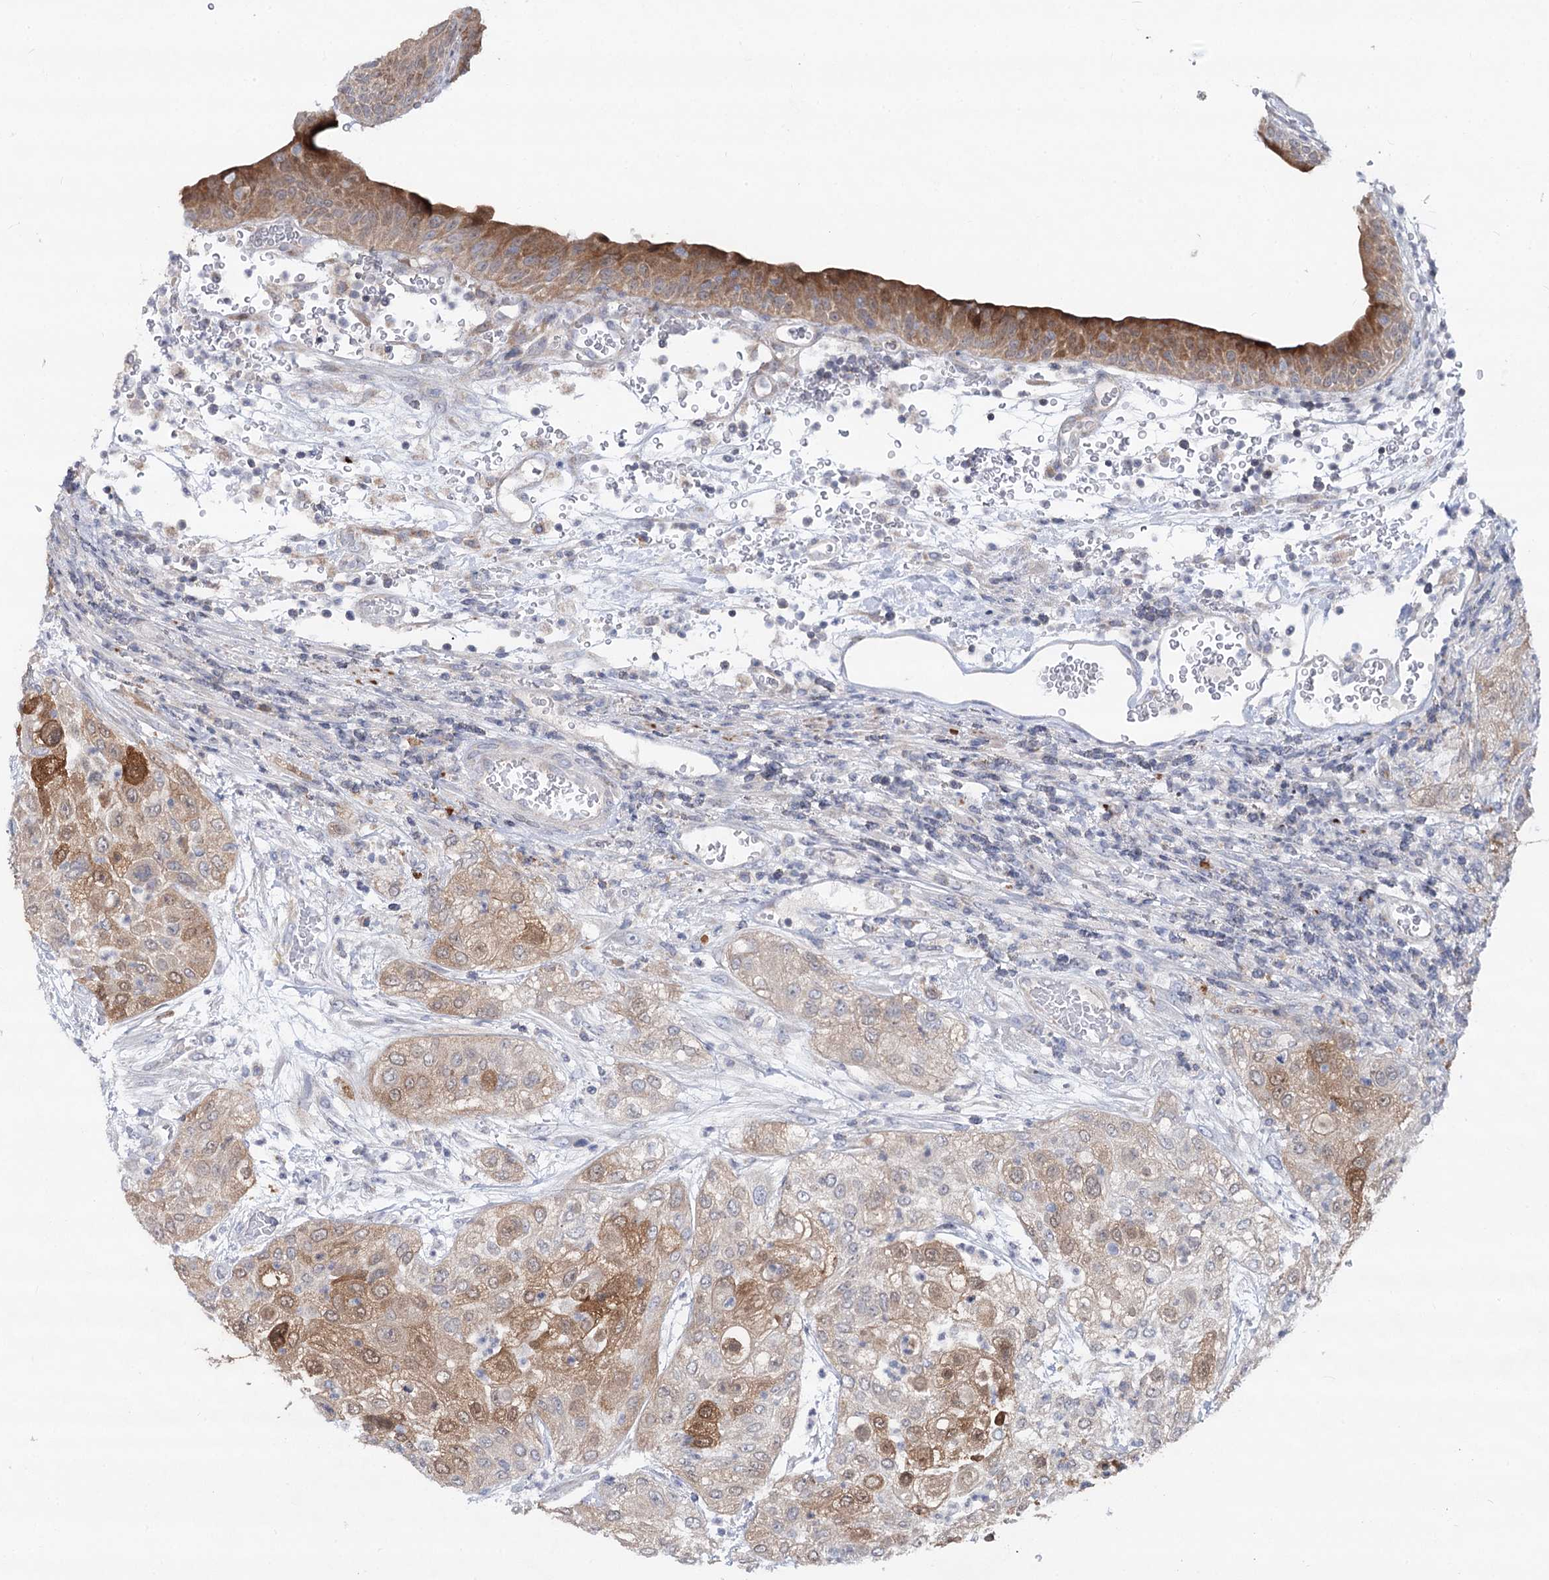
{"staining": {"intensity": "moderate", "quantity": ">75%", "location": "cytoplasmic/membranous"}, "tissue": "urothelial cancer", "cell_type": "Tumor cells", "image_type": "cancer", "snomed": [{"axis": "morphology", "description": "Urothelial carcinoma, High grade"}, {"axis": "topography", "description": "Urinary bladder"}], "caption": "Immunohistochemistry (DAB) staining of urothelial carcinoma (high-grade) shows moderate cytoplasmic/membranous protein expression in about >75% of tumor cells.", "gene": "PTGR1", "patient": {"sex": "female", "age": 79}}